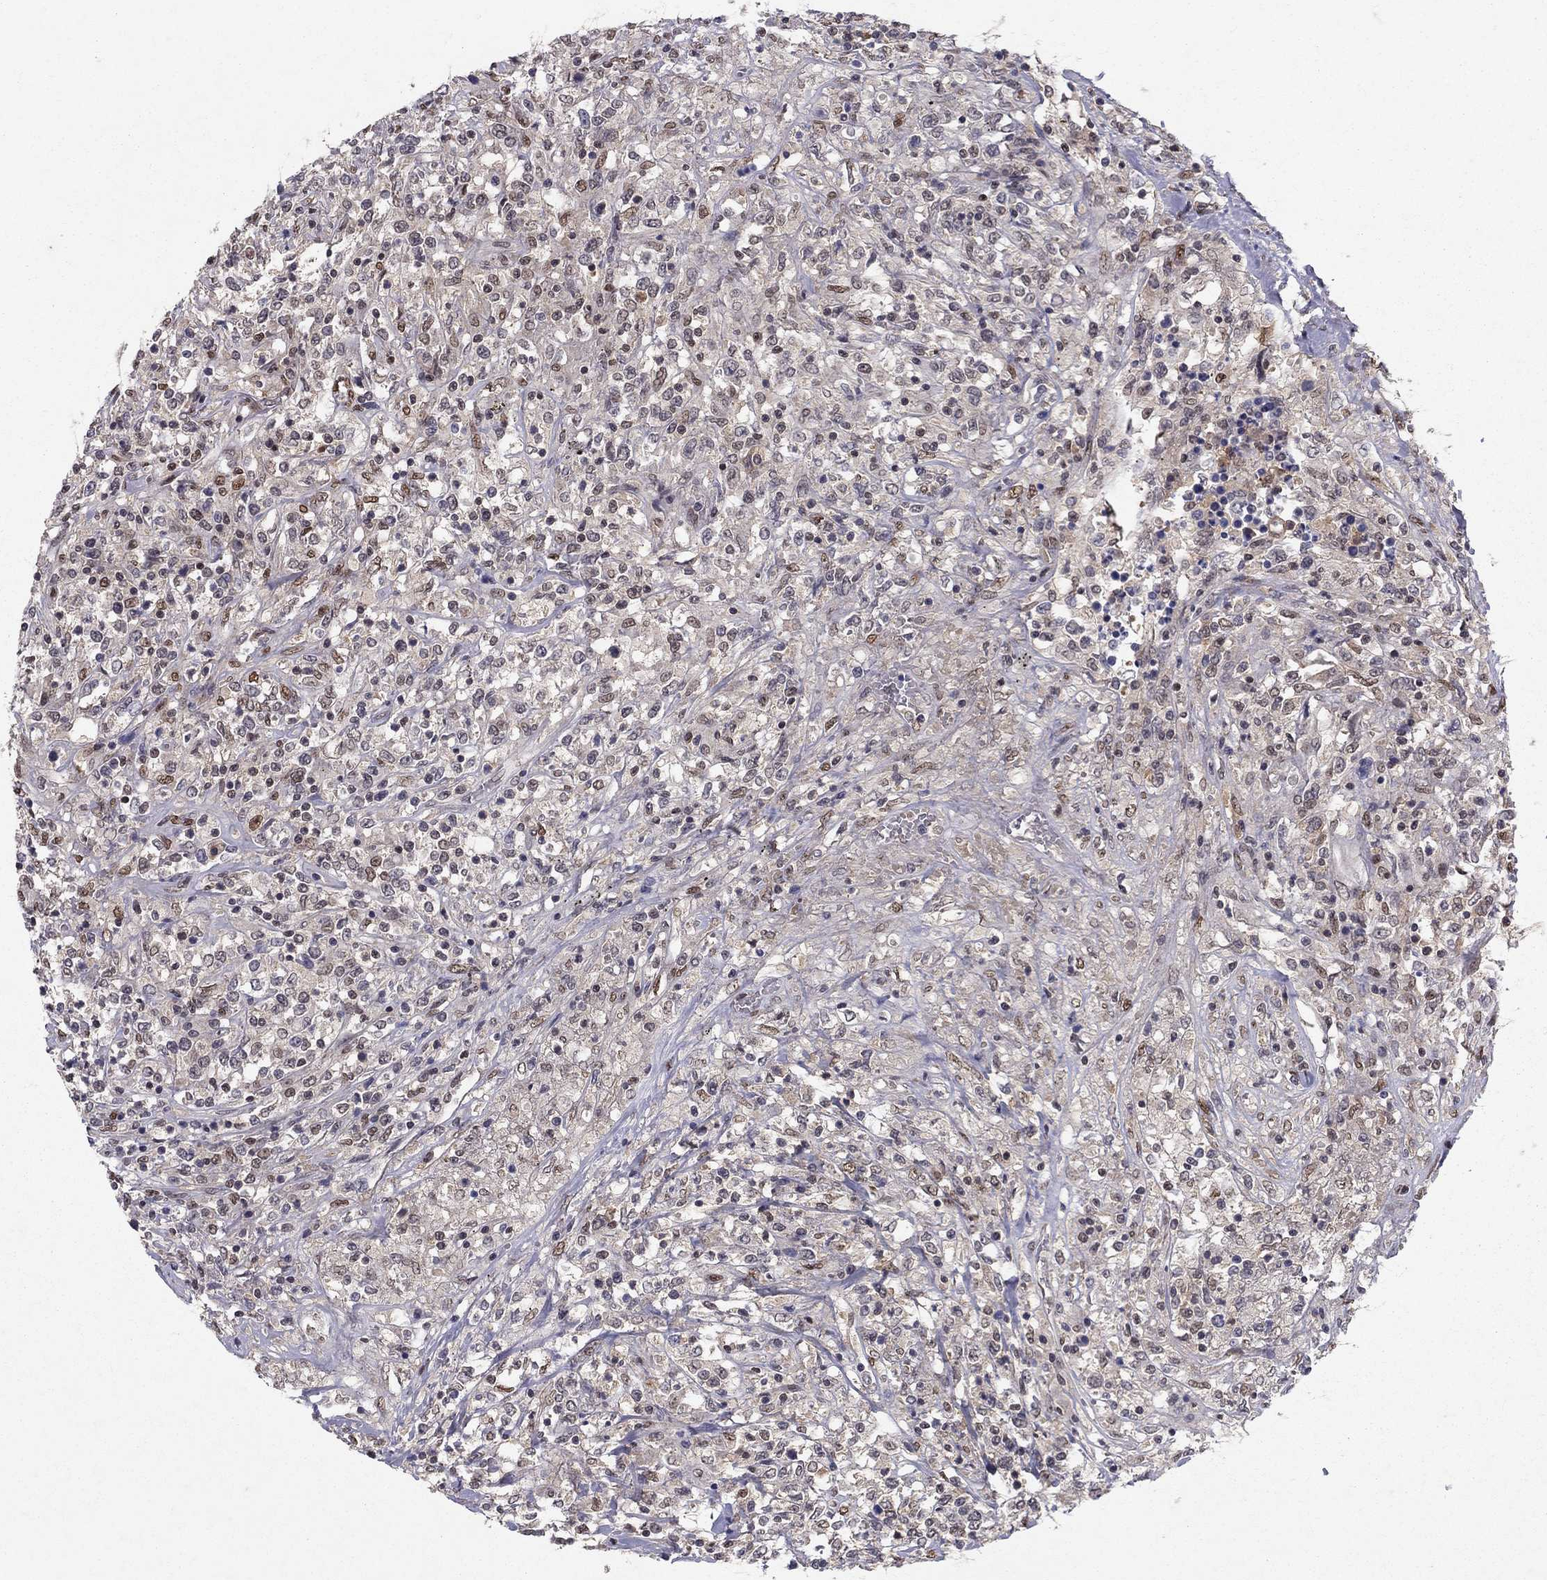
{"staining": {"intensity": "negative", "quantity": "none", "location": "none"}, "tissue": "lymphoma", "cell_type": "Tumor cells", "image_type": "cancer", "snomed": [{"axis": "morphology", "description": "Malignant lymphoma, non-Hodgkin's type, High grade"}, {"axis": "topography", "description": "Lung"}], "caption": "There is no significant expression in tumor cells of lymphoma. (DAB (3,3'-diaminobenzidine) IHC with hematoxylin counter stain).", "gene": "CRTC1", "patient": {"sex": "male", "age": 79}}